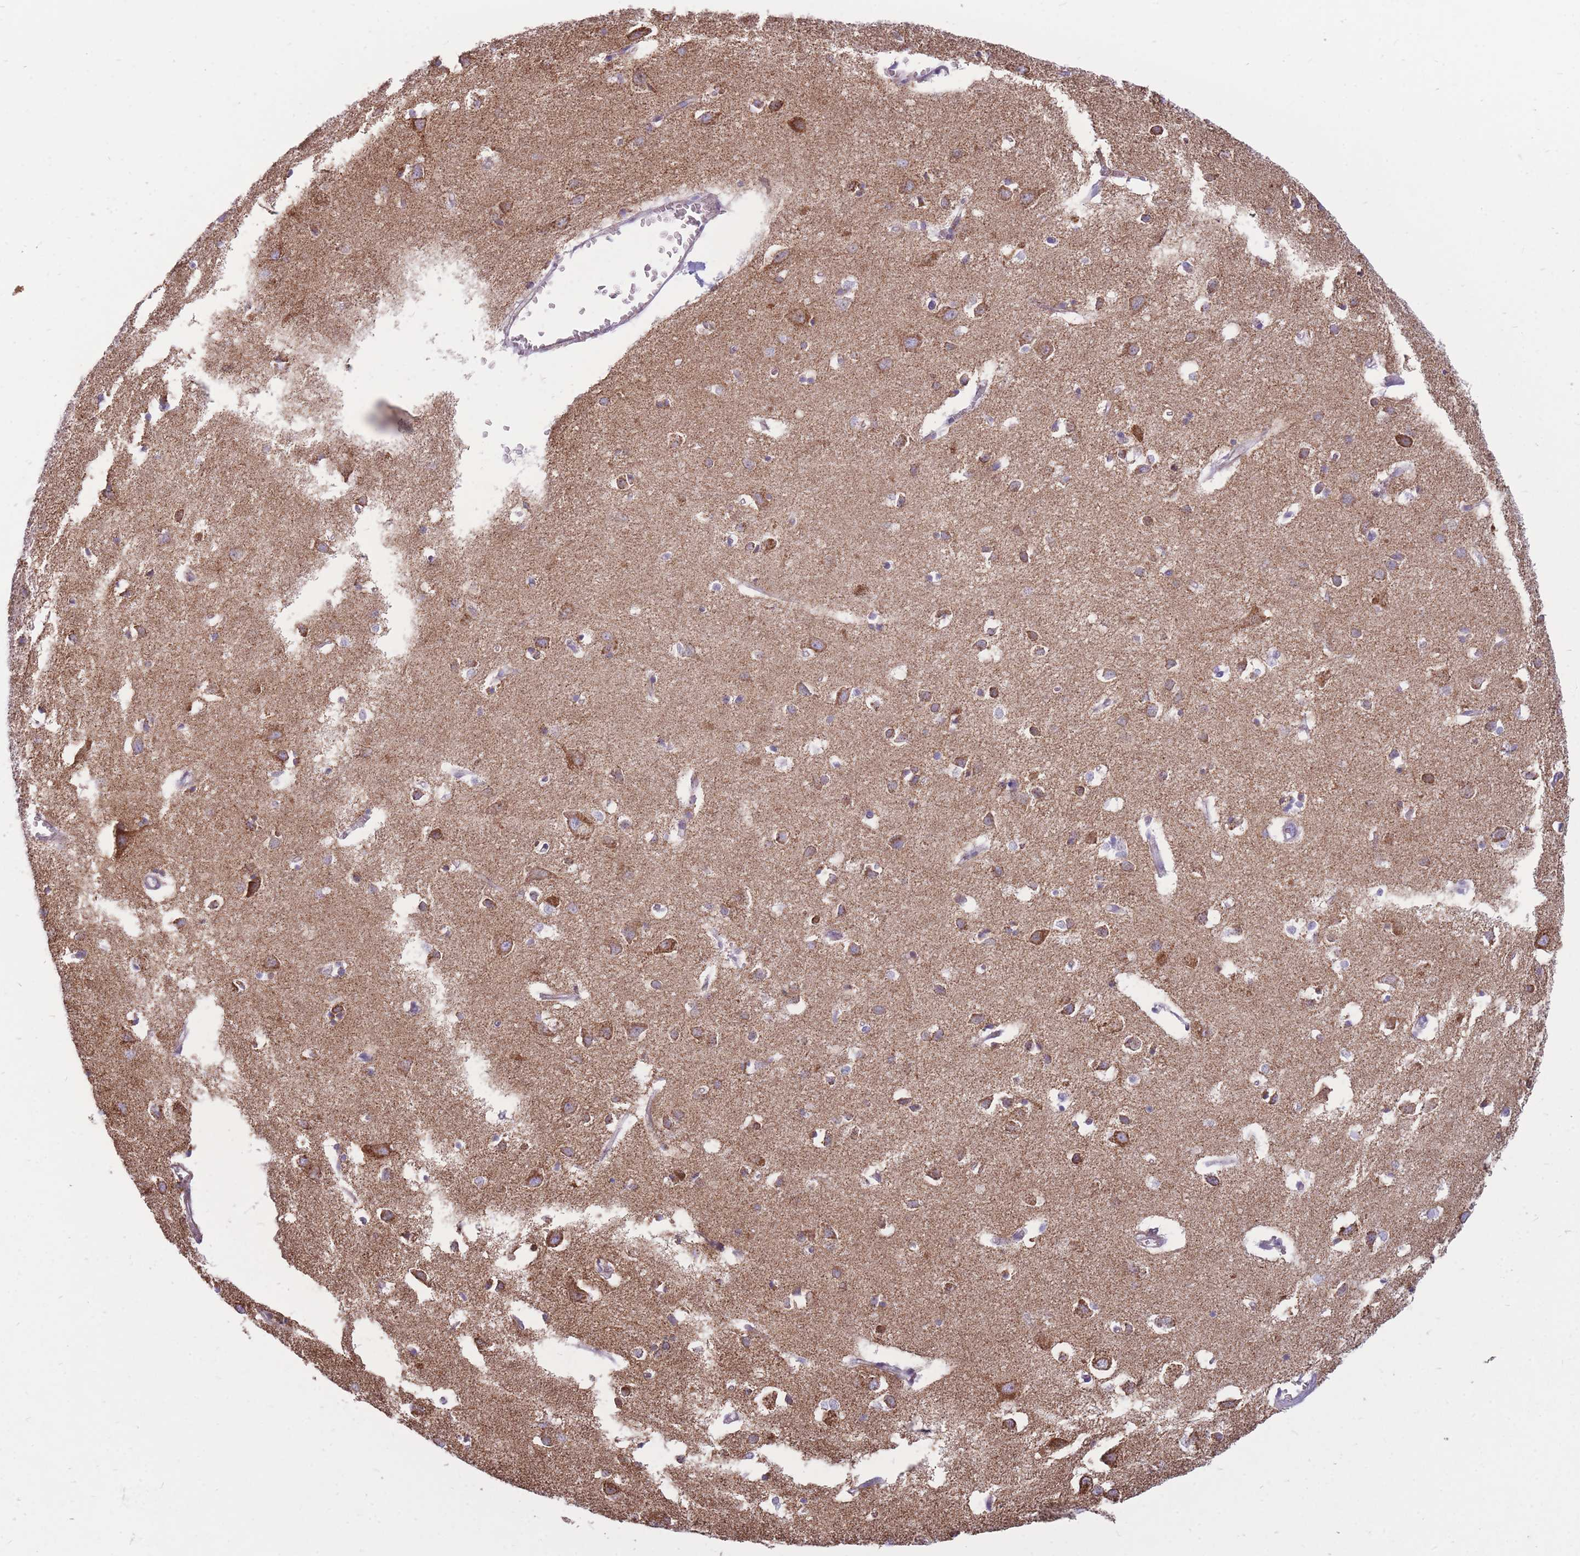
{"staining": {"intensity": "negative", "quantity": "none", "location": "none"}, "tissue": "cerebral cortex", "cell_type": "Endothelial cells", "image_type": "normal", "snomed": [{"axis": "morphology", "description": "Normal tissue, NOS"}, {"axis": "topography", "description": "Cerebral cortex"}], "caption": "Immunohistochemistry (IHC) photomicrograph of unremarkable cerebral cortex stained for a protein (brown), which demonstrates no expression in endothelial cells.", "gene": "PCSK1", "patient": {"sex": "female", "age": 64}}